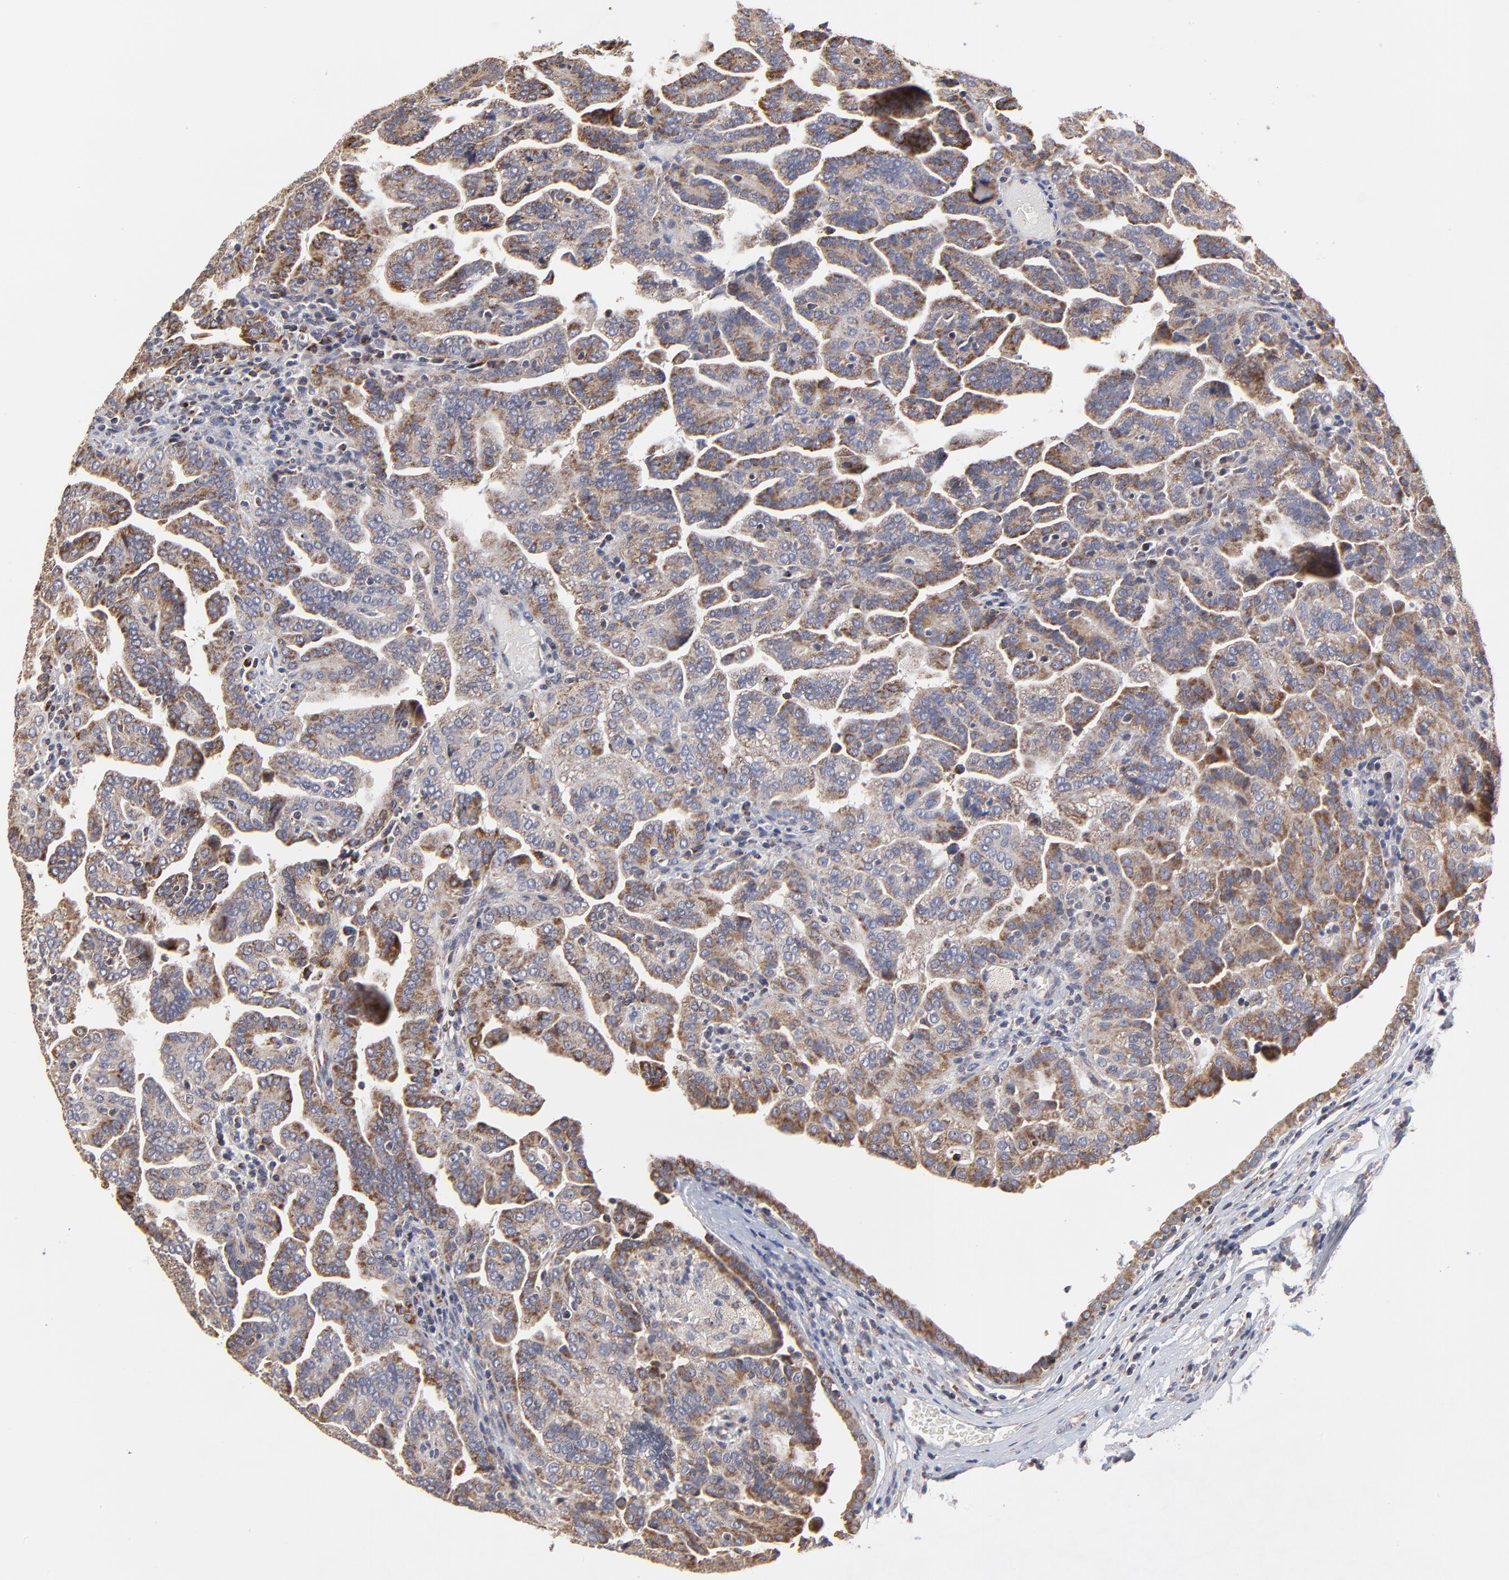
{"staining": {"intensity": "weak", "quantity": "25%-75%", "location": "cytoplasmic/membranous"}, "tissue": "renal cancer", "cell_type": "Tumor cells", "image_type": "cancer", "snomed": [{"axis": "morphology", "description": "Adenocarcinoma, NOS"}, {"axis": "topography", "description": "Kidney"}], "caption": "Immunohistochemistry (IHC) photomicrograph of neoplastic tissue: adenocarcinoma (renal) stained using IHC reveals low levels of weak protein expression localized specifically in the cytoplasmic/membranous of tumor cells, appearing as a cytoplasmic/membranous brown color.", "gene": "ZNF550", "patient": {"sex": "male", "age": 61}}